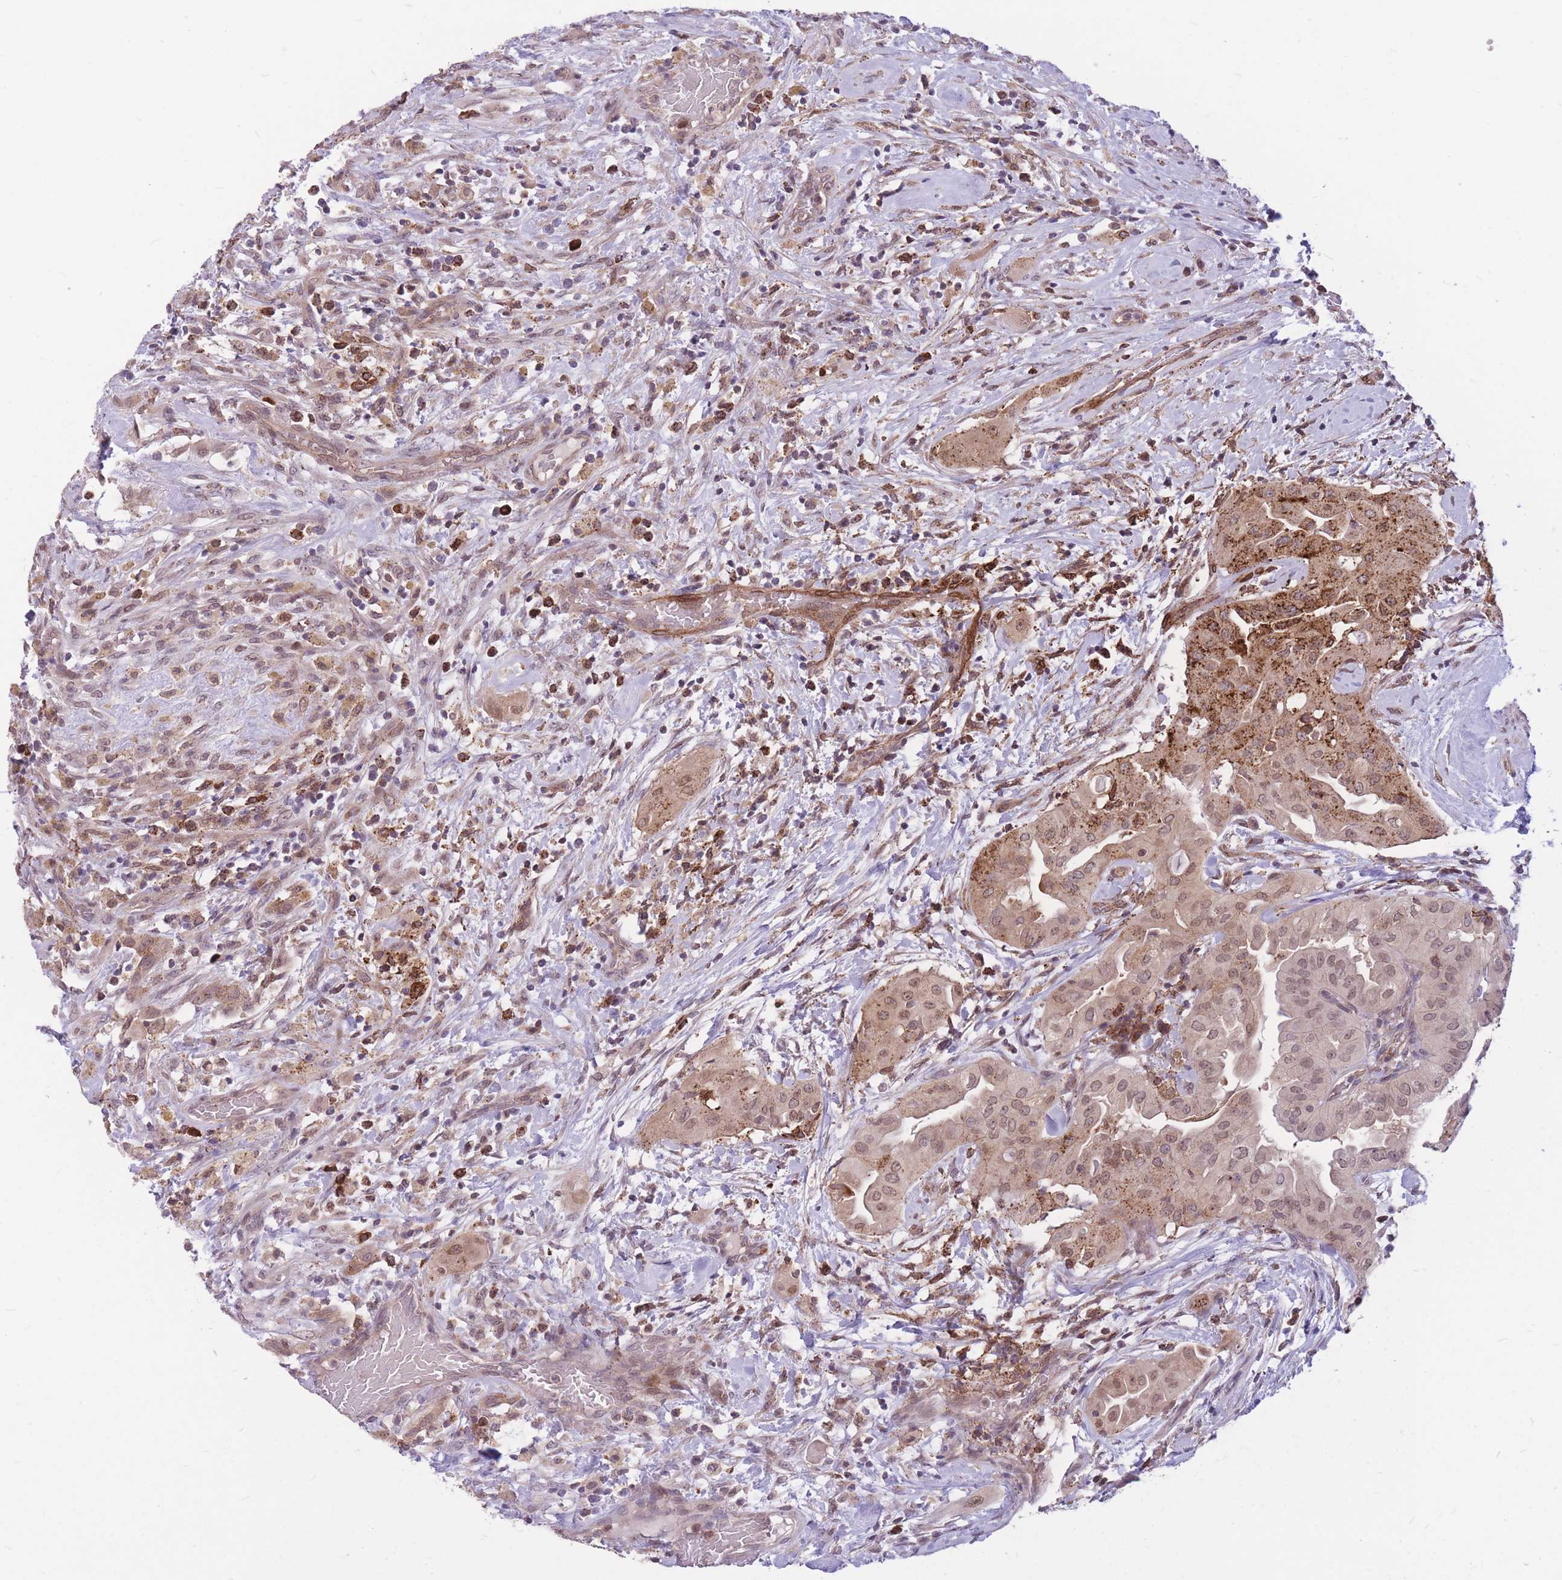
{"staining": {"intensity": "moderate", "quantity": ">75%", "location": "cytoplasmic/membranous,nuclear"}, "tissue": "thyroid cancer", "cell_type": "Tumor cells", "image_type": "cancer", "snomed": [{"axis": "morphology", "description": "Papillary adenocarcinoma, NOS"}, {"axis": "topography", "description": "Thyroid gland"}], "caption": "This photomicrograph displays IHC staining of thyroid papillary adenocarcinoma, with medium moderate cytoplasmic/membranous and nuclear staining in about >75% of tumor cells.", "gene": "TCF20", "patient": {"sex": "female", "age": 59}}